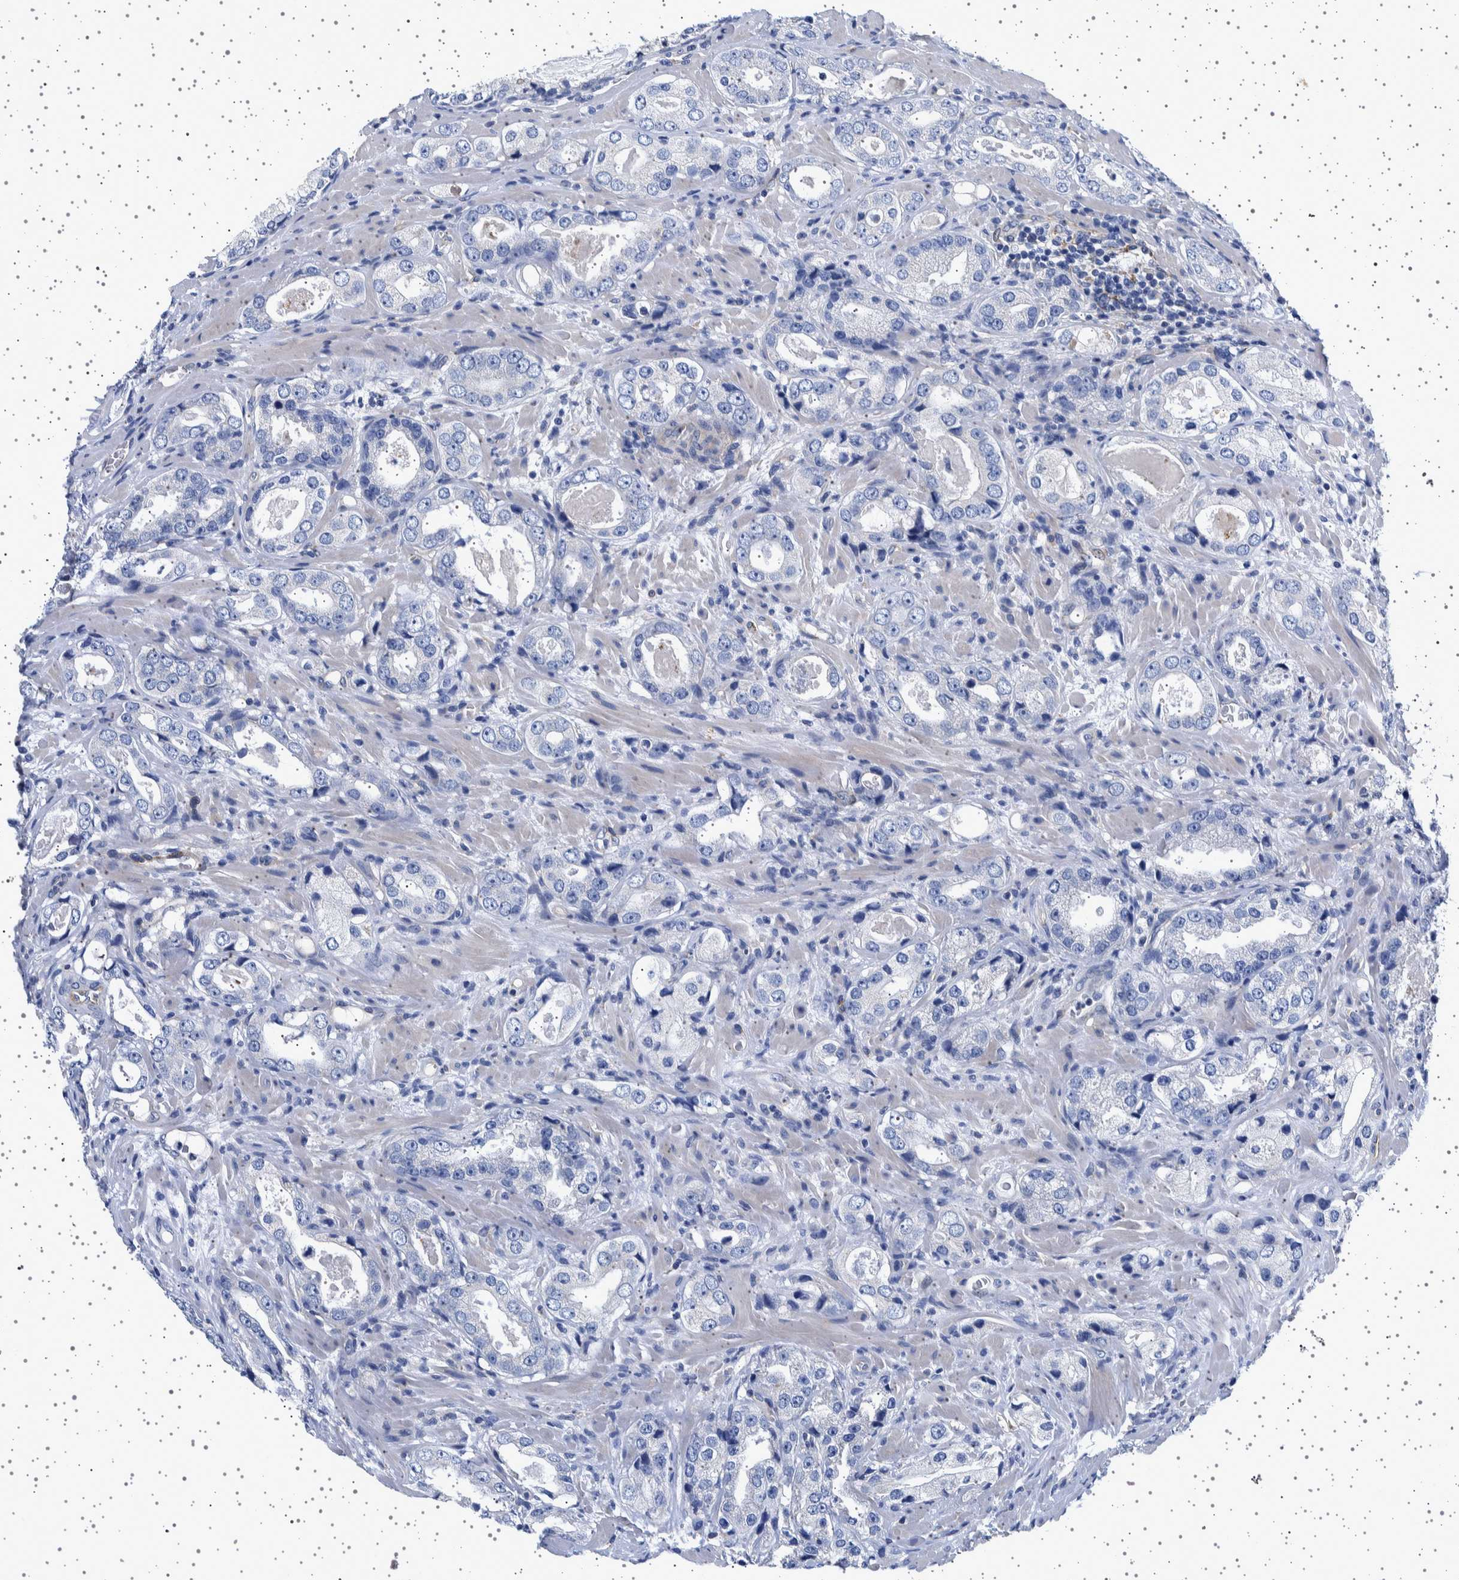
{"staining": {"intensity": "negative", "quantity": "none", "location": "none"}, "tissue": "prostate cancer", "cell_type": "Tumor cells", "image_type": "cancer", "snomed": [{"axis": "morphology", "description": "Adenocarcinoma, High grade"}, {"axis": "topography", "description": "Prostate"}], "caption": "The histopathology image demonstrates no staining of tumor cells in prostate cancer. Nuclei are stained in blue.", "gene": "SEPTIN4", "patient": {"sex": "male", "age": 63}}